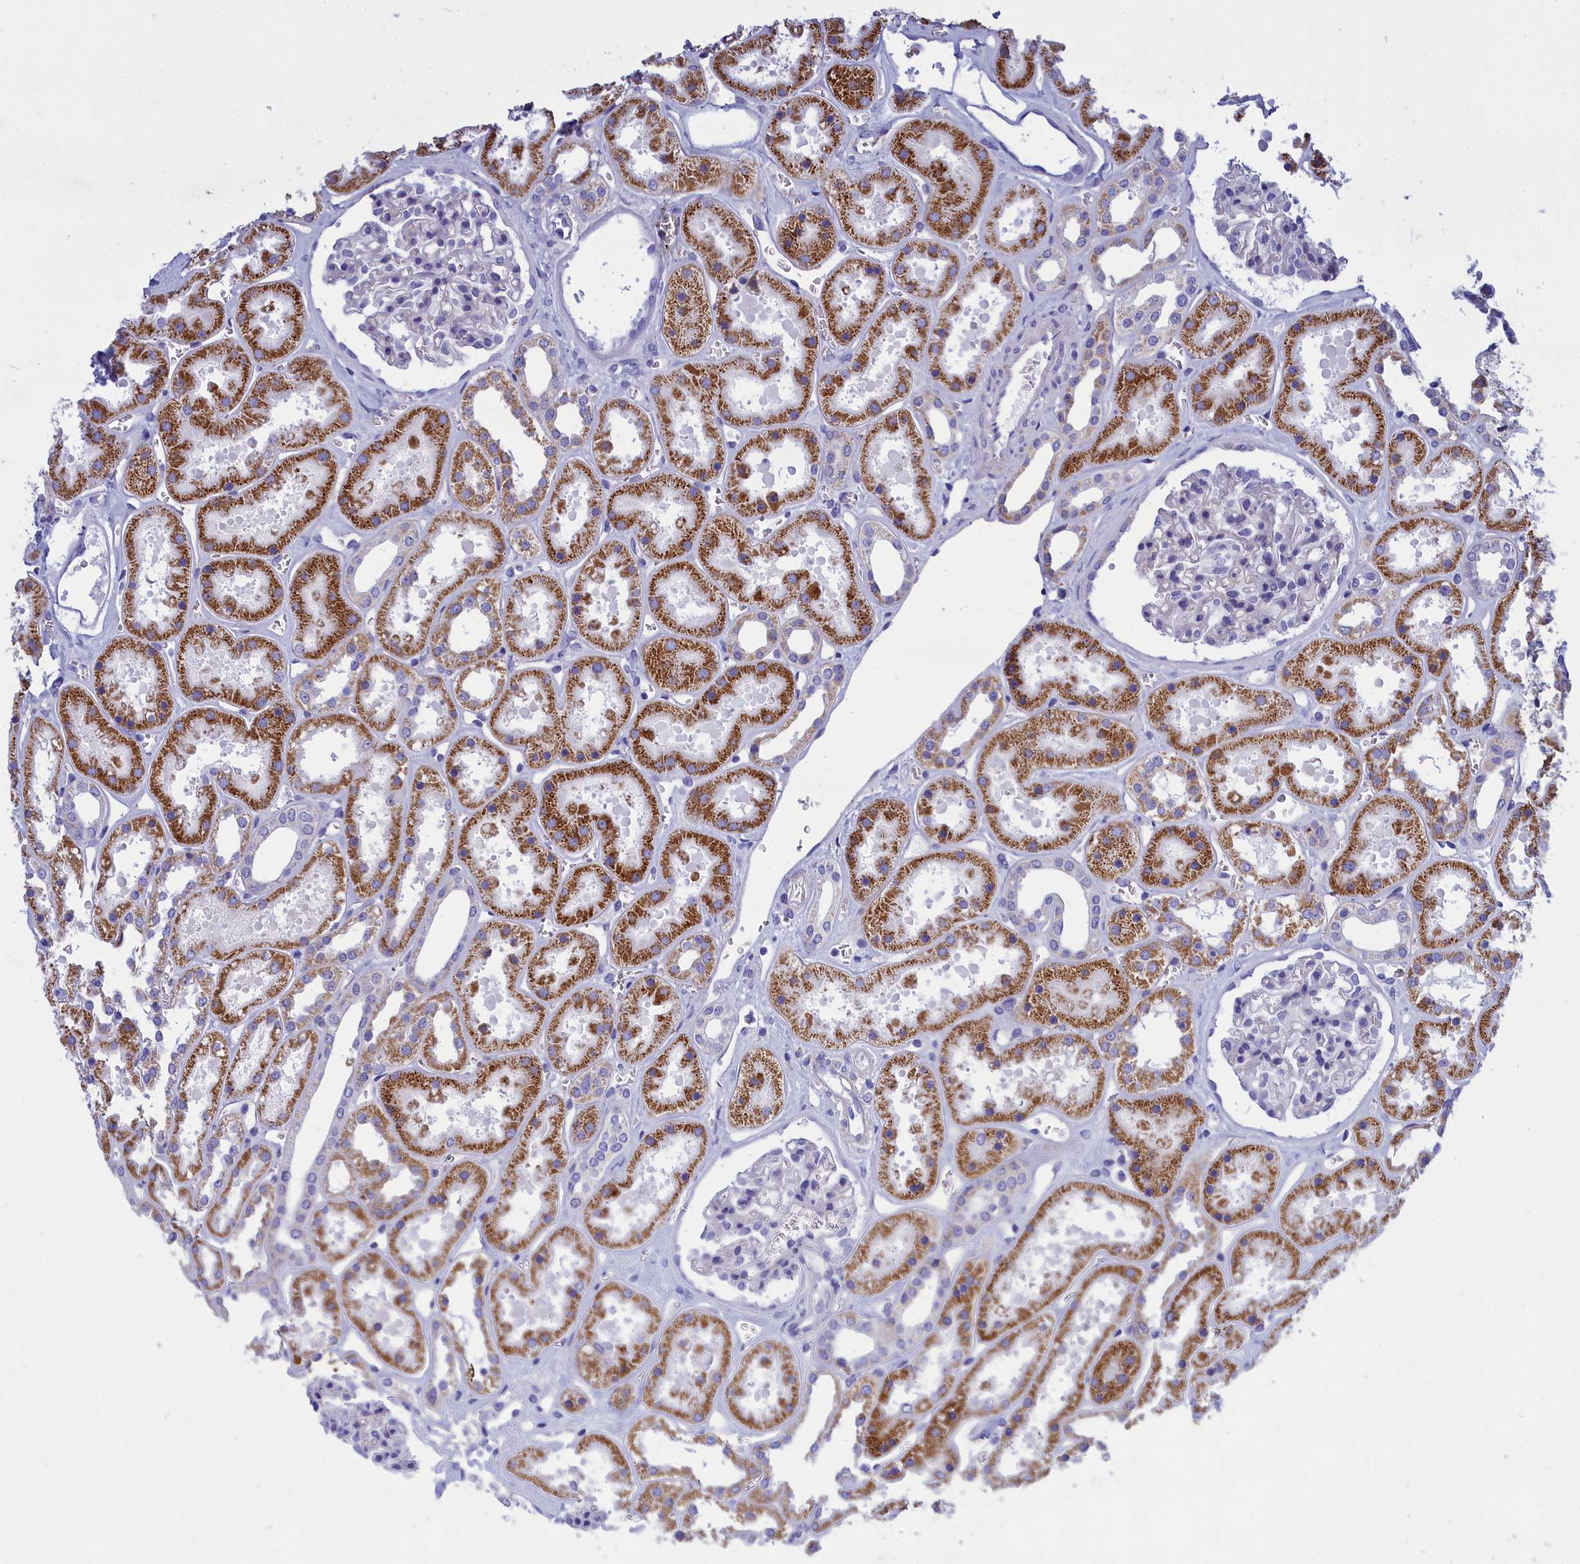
{"staining": {"intensity": "negative", "quantity": "none", "location": "none"}, "tissue": "kidney", "cell_type": "Cells in glomeruli", "image_type": "normal", "snomed": [{"axis": "morphology", "description": "Normal tissue, NOS"}, {"axis": "topography", "description": "Kidney"}], "caption": "DAB immunohistochemical staining of benign human kidney demonstrates no significant staining in cells in glomeruli.", "gene": "CCRL2", "patient": {"sex": "female", "age": 41}}